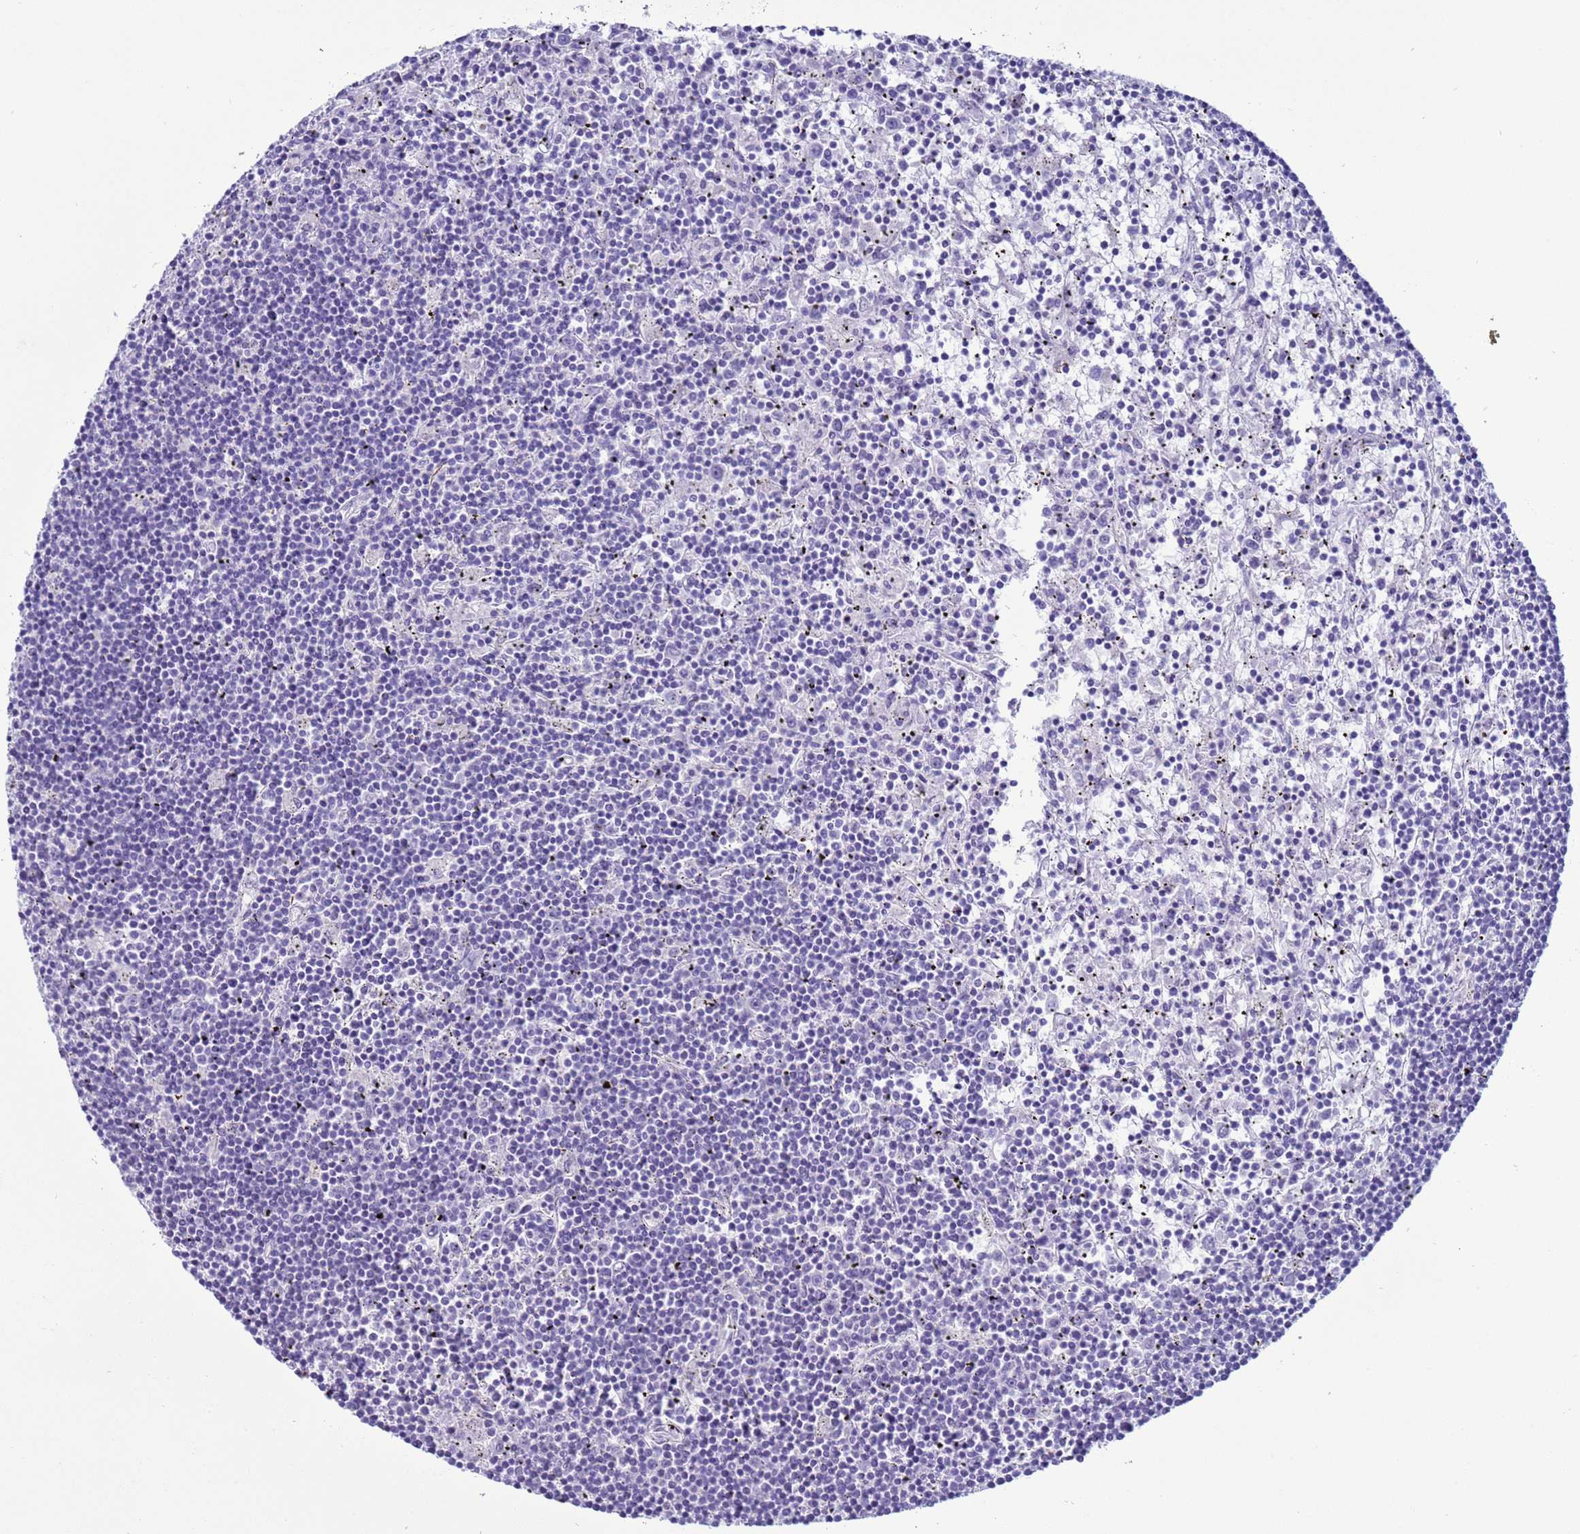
{"staining": {"intensity": "negative", "quantity": "none", "location": "none"}, "tissue": "lymphoma", "cell_type": "Tumor cells", "image_type": "cancer", "snomed": [{"axis": "morphology", "description": "Malignant lymphoma, non-Hodgkin's type, Low grade"}, {"axis": "topography", "description": "Spleen"}], "caption": "IHC of malignant lymphoma, non-Hodgkin's type (low-grade) shows no staining in tumor cells.", "gene": "CST4", "patient": {"sex": "male", "age": 76}}